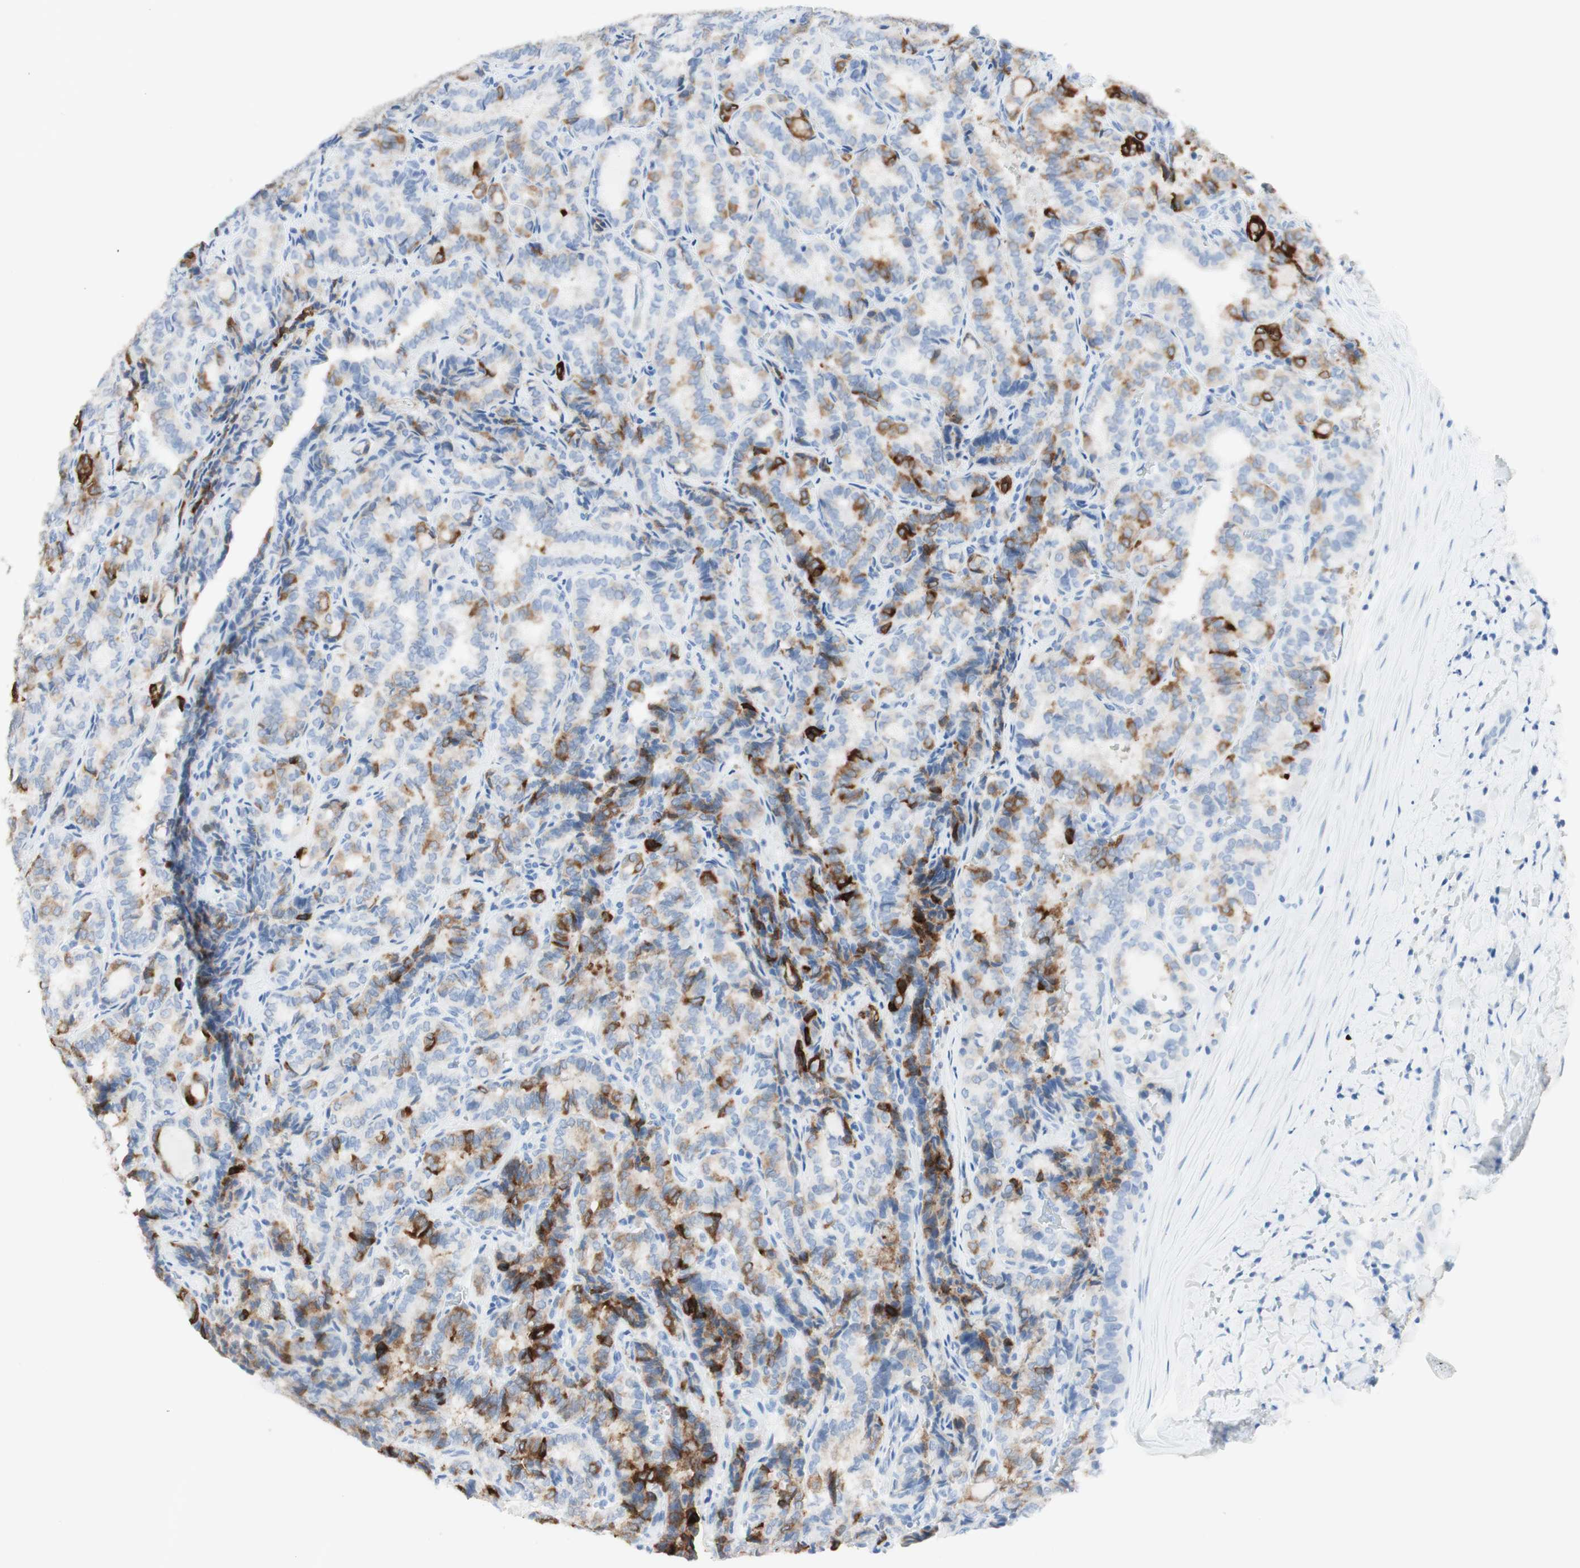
{"staining": {"intensity": "strong", "quantity": "25%-75%", "location": "cytoplasmic/membranous"}, "tissue": "thyroid cancer", "cell_type": "Tumor cells", "image_type": "cancer", "snomed": [{"axis": "morphology", "description": "Normal tissue, NOS"}, {"axis": "morphology", "description": "Papillary adenocarcinoma, NOS"}, {"axis": "topography", "description": "Thyroid gland"}], "caption": "DAB immunohistochemical staining of human papillary adenocarcinoma (thyroid) demonstrates strong cytoplasmic/membranous protein staining in about 25%-75% of tumor cells.", "gene": "TPO", "patient": {"sex": "female", "age": 30}}